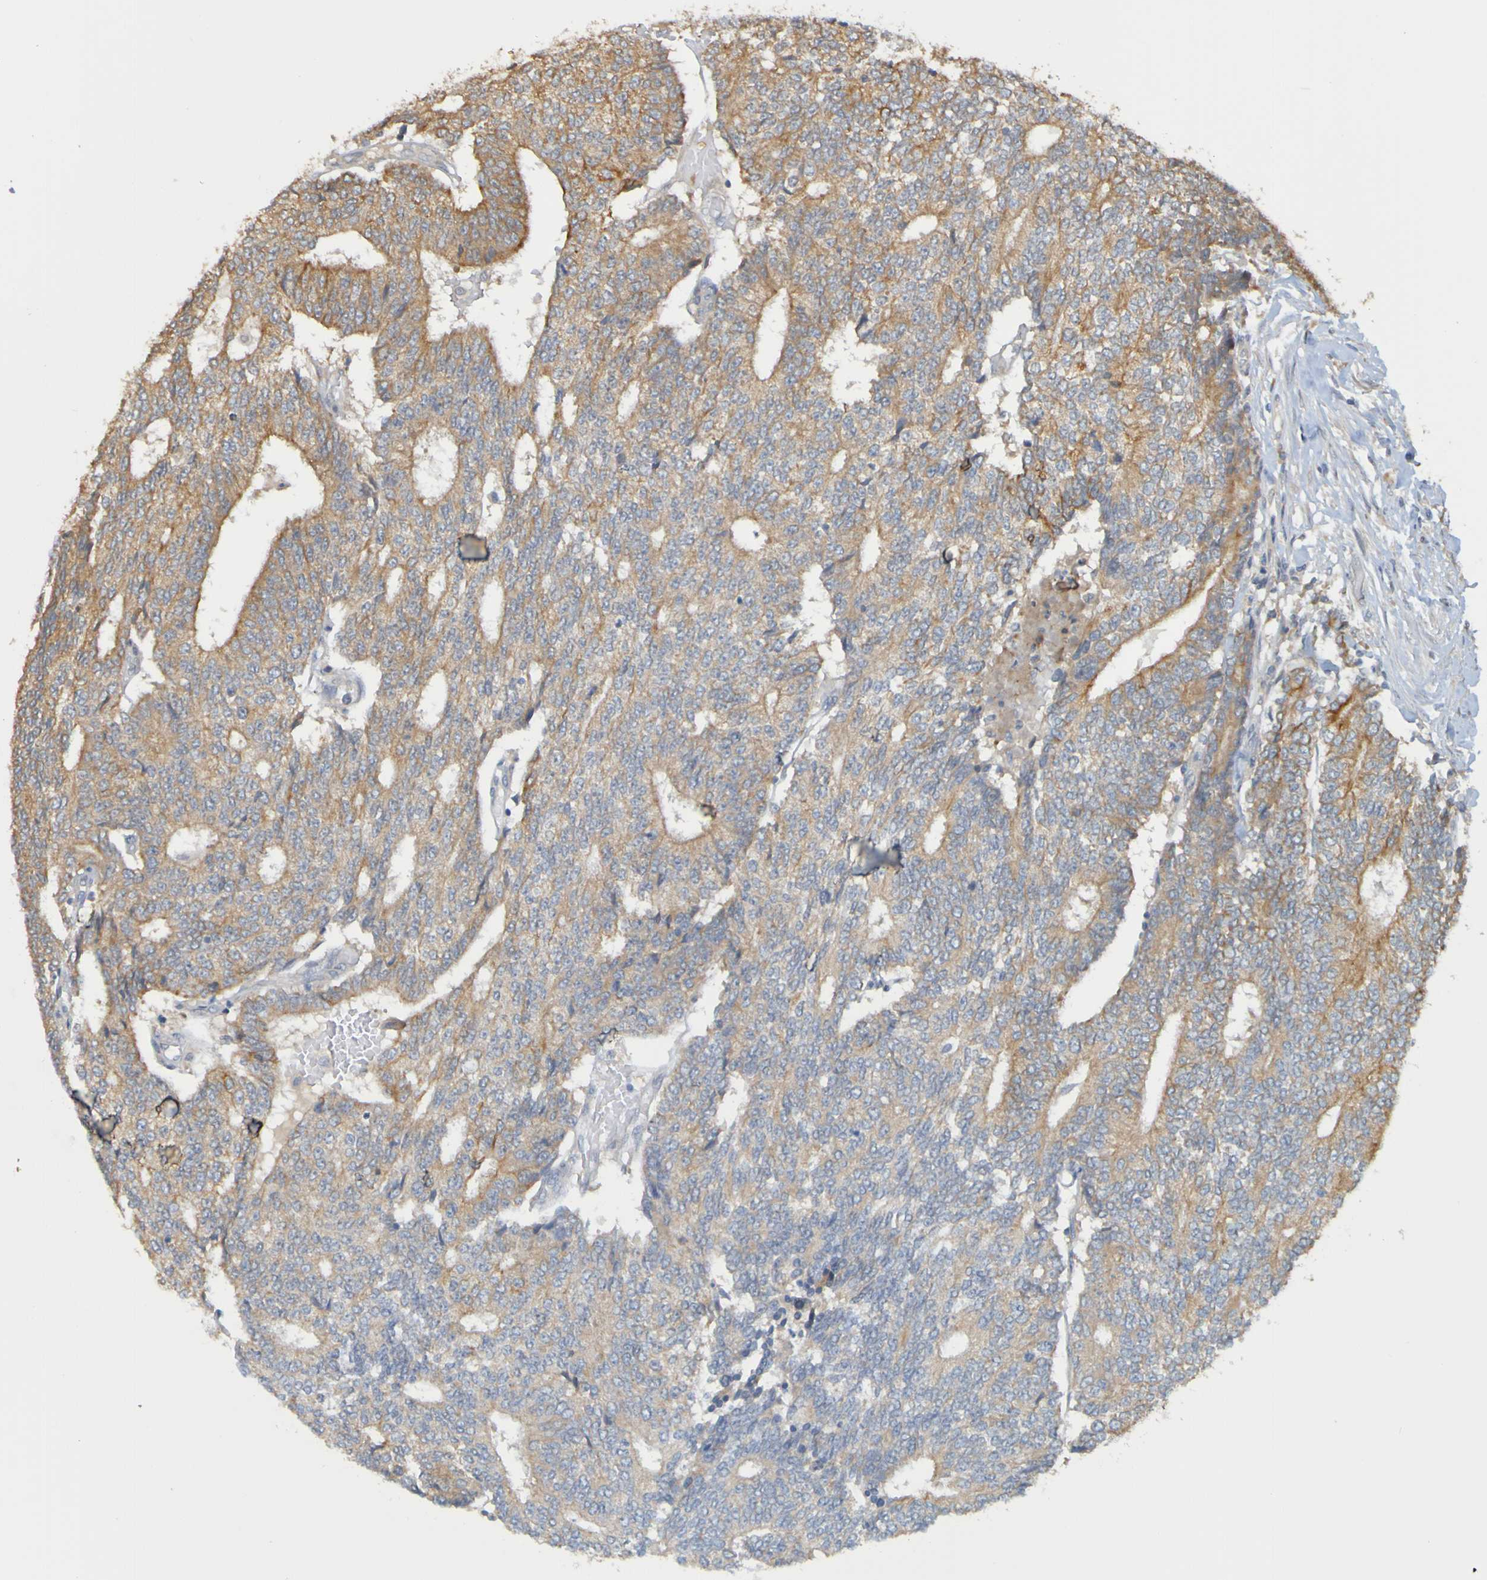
{"staining": {"intensity": "moderate", "quantity": ">75%", "location": "cytoplasmic/membranous"}, "tissue": "prostate cancer", "cell_type": "Tumor cells", "image_type": "cancer", "snomed": [{"axis": "morphology", "description": "Normal tissue, NOS"}, {"axis": "morphology", "description": "Adenocarcinoma, High grade"}, {"axis": "topography", "description": "Prostate"}, {"axis": "topography", "description": "Seminal veicle"}], "caption": "Moderate cytoplasmic/membranous expression is seen in about >75% of tumor cells in adenocarcinoma (high-grade) (prostate).", "gene": "NAV2", "patient": {"sex": "male", "age": 55}}